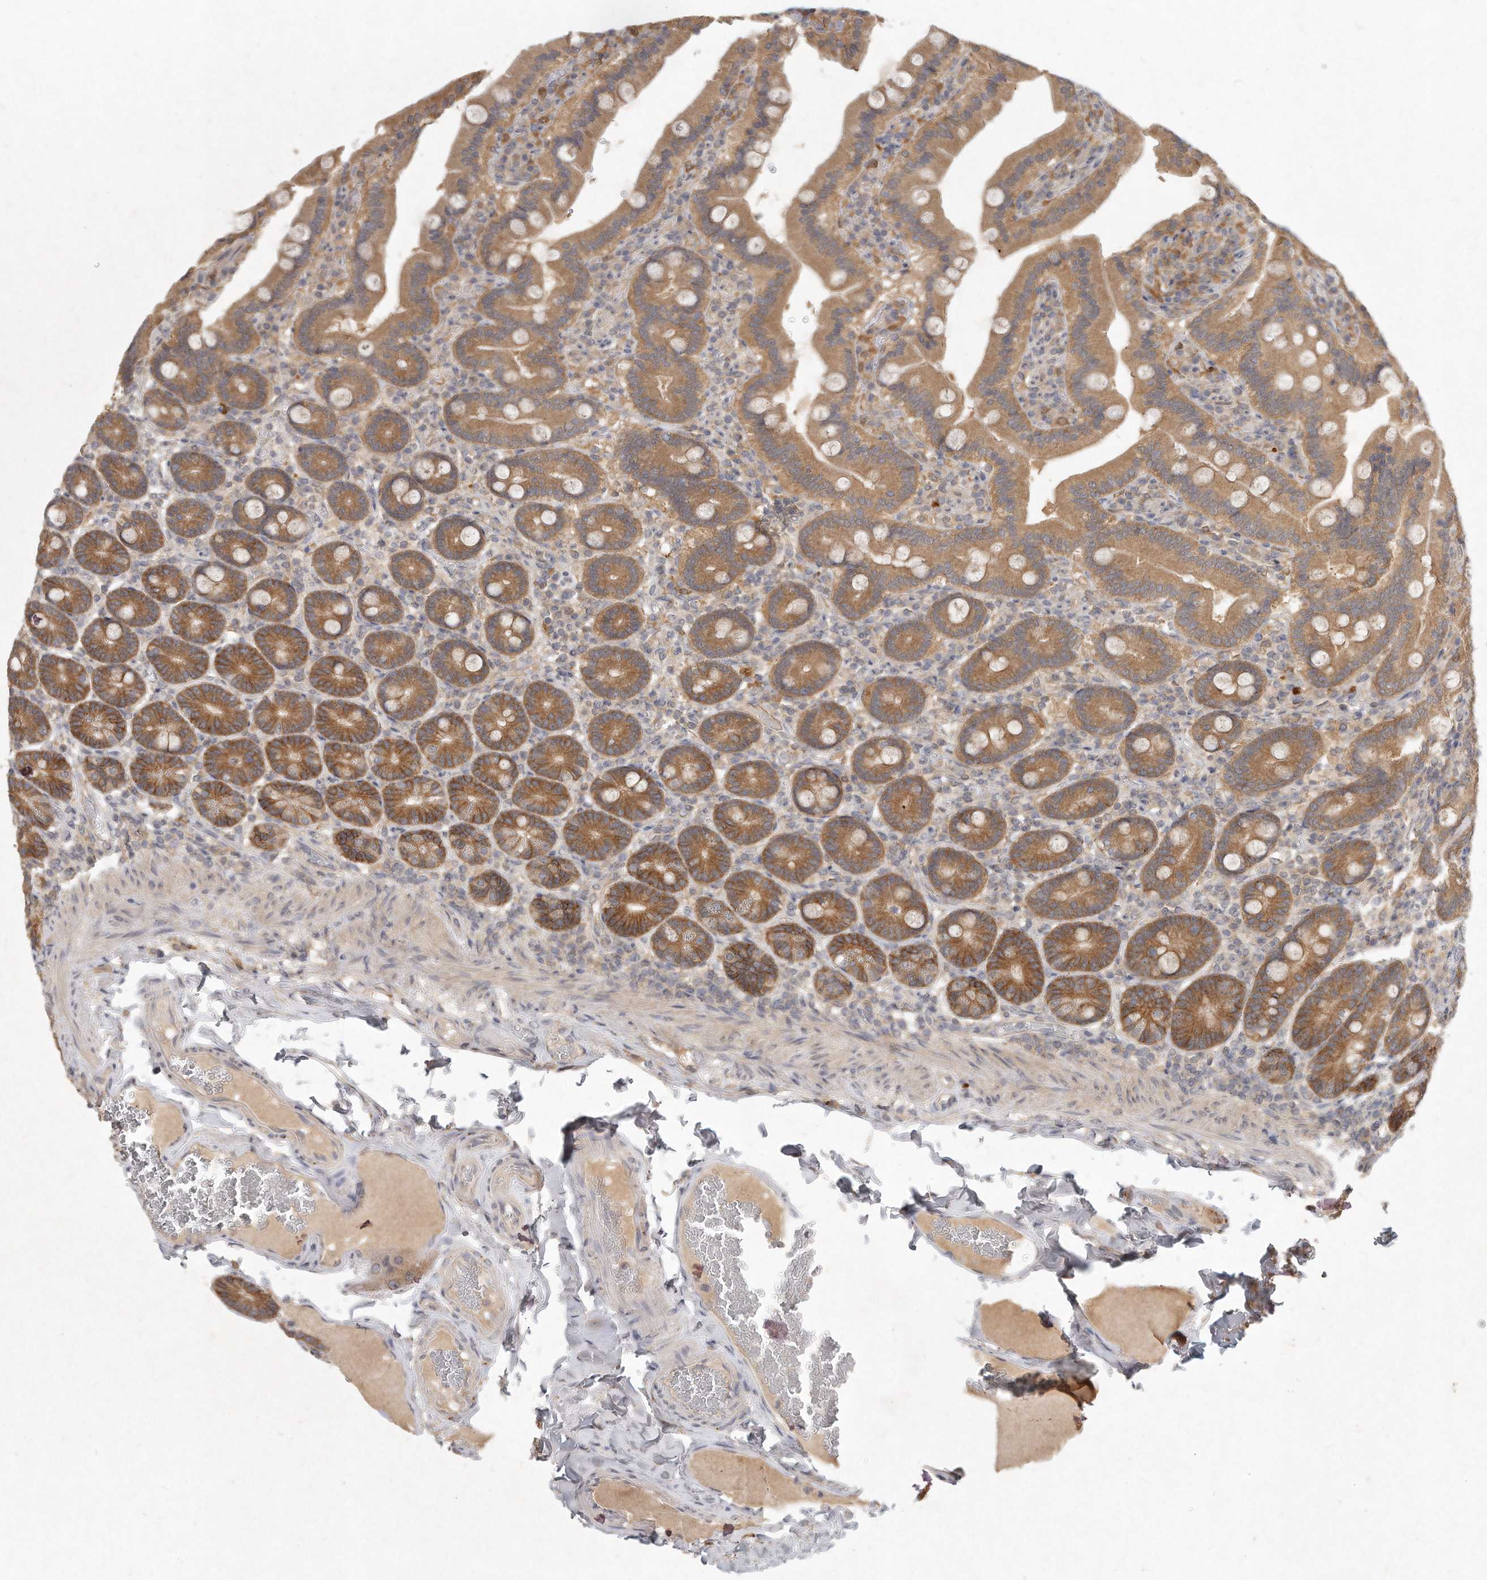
{"staining": {"intensity": "moderate", "quantity": ">75%", "location": "cytoplasmic/membranous"}, "tissue": "duodenum", "cell_type": "Glandular cells", "image_type": "normal", "snomed": [{"axis": "morphology", "description": "Normal tissue, NOS"}, {"axis": "topography", "description": "Duodenum"}], "caption": "Duodenum was stained to show a protein in brown. There is medium levels of moderate cytoplasmic/membranous positivity in about >75% of glandular cells. The protein is shown in brown color, while the nuclei are stained blue.", "gene": "LGALS8", "patient": {"sex": "female", "age": 62}}